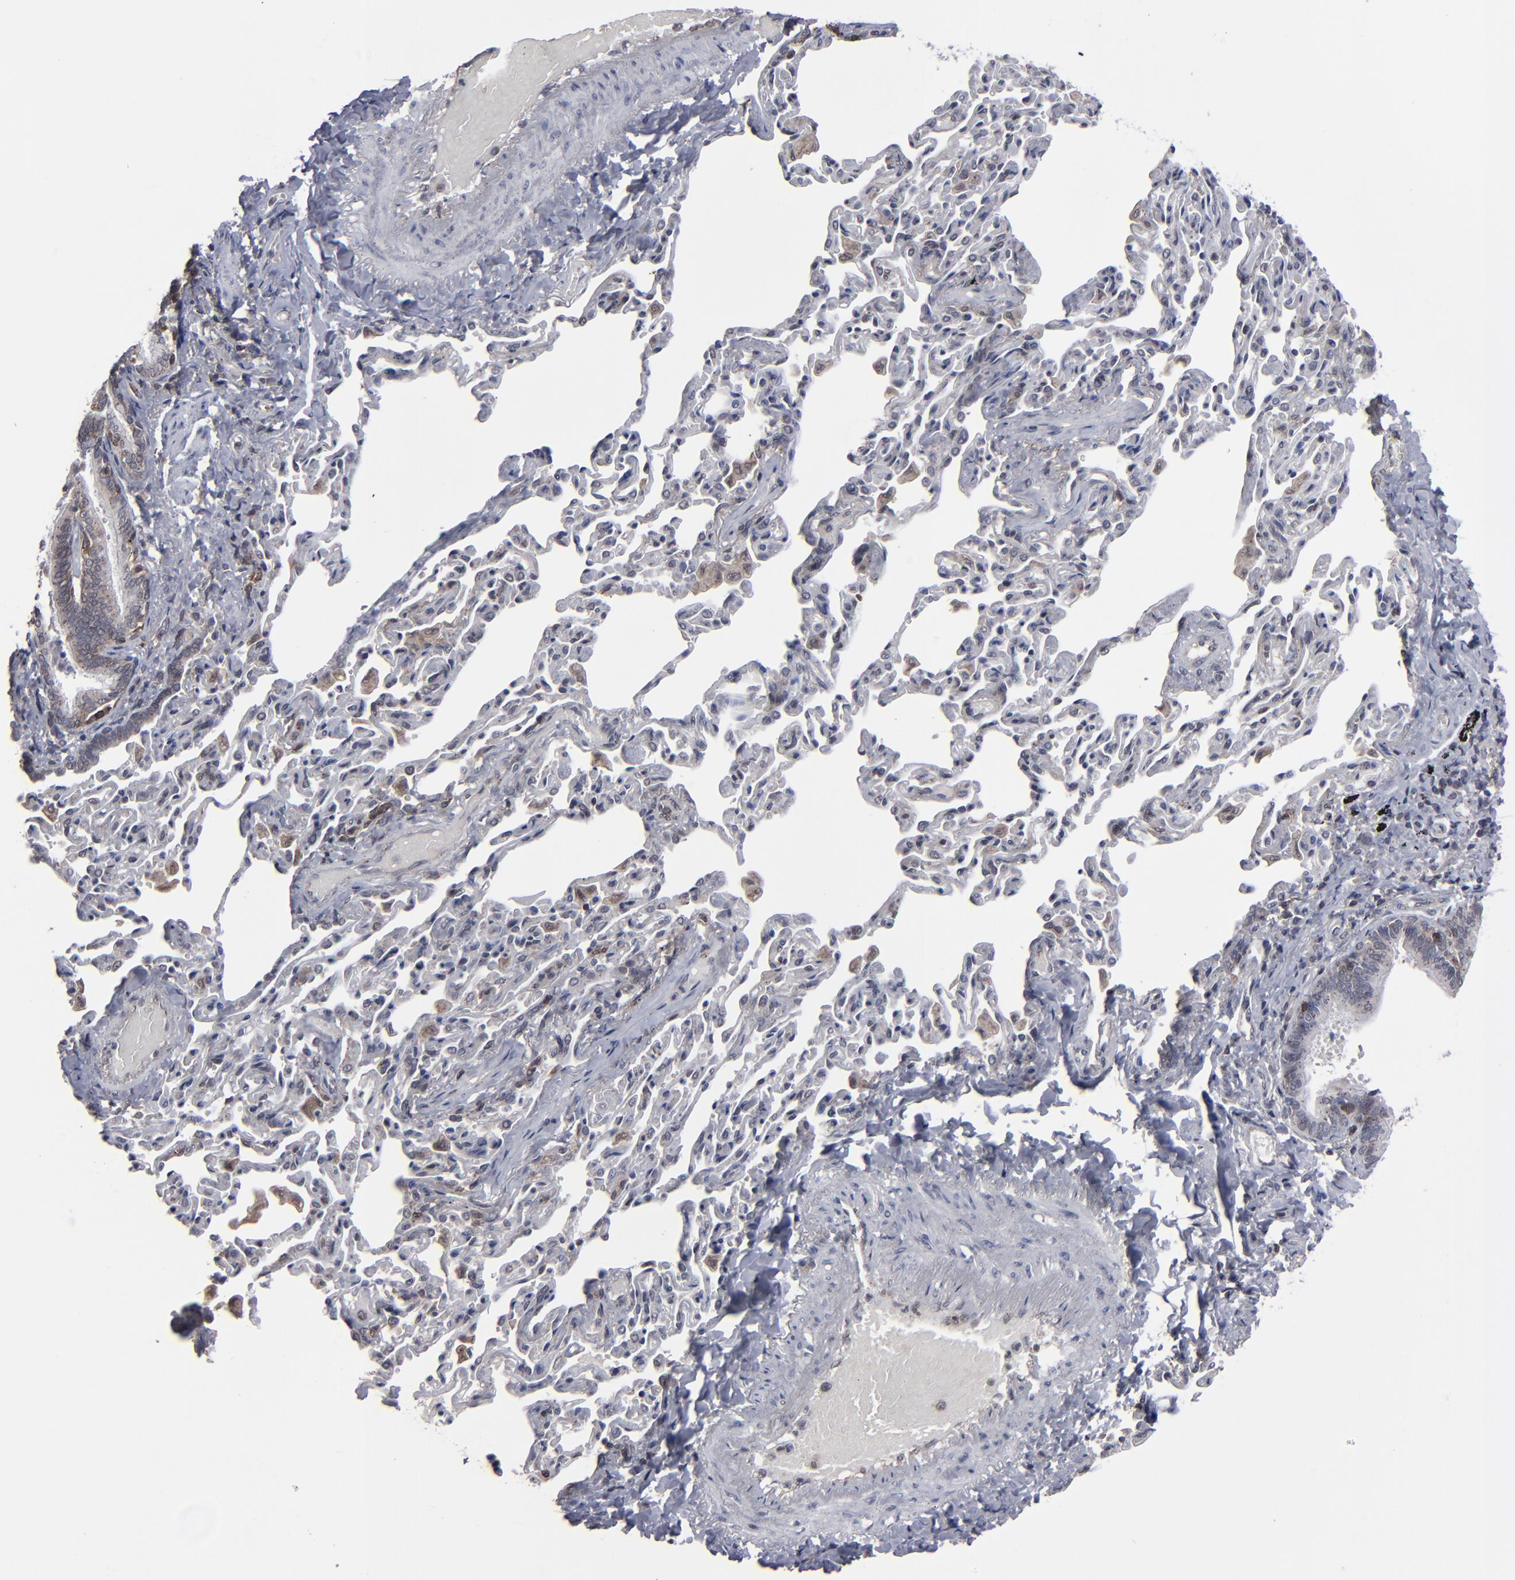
{"staining": {"intensity": "moderate", "quantity": ">75%", "location": "cytoplasmic/membranous"}, "tissue": "bronchus", "cell_type": "Respiratory epithelial cells", "image_type": "normal", "snomed": [{"axis": "morphology", "description": "Normal tissue, NOS"}, {"axis": "topography", "description": "Lung"}], "caption": "Brown immunohistochemical staining in unremarkable bronchus shows moderate cytoplasmic/membranous expression in about >75% of respiratory epithelial cells. (brown staining indicates protein expression, while blue staining denotes nuclei).", "gene": "KIAA2026", "patient": {"sex": "male", "age": 64}}